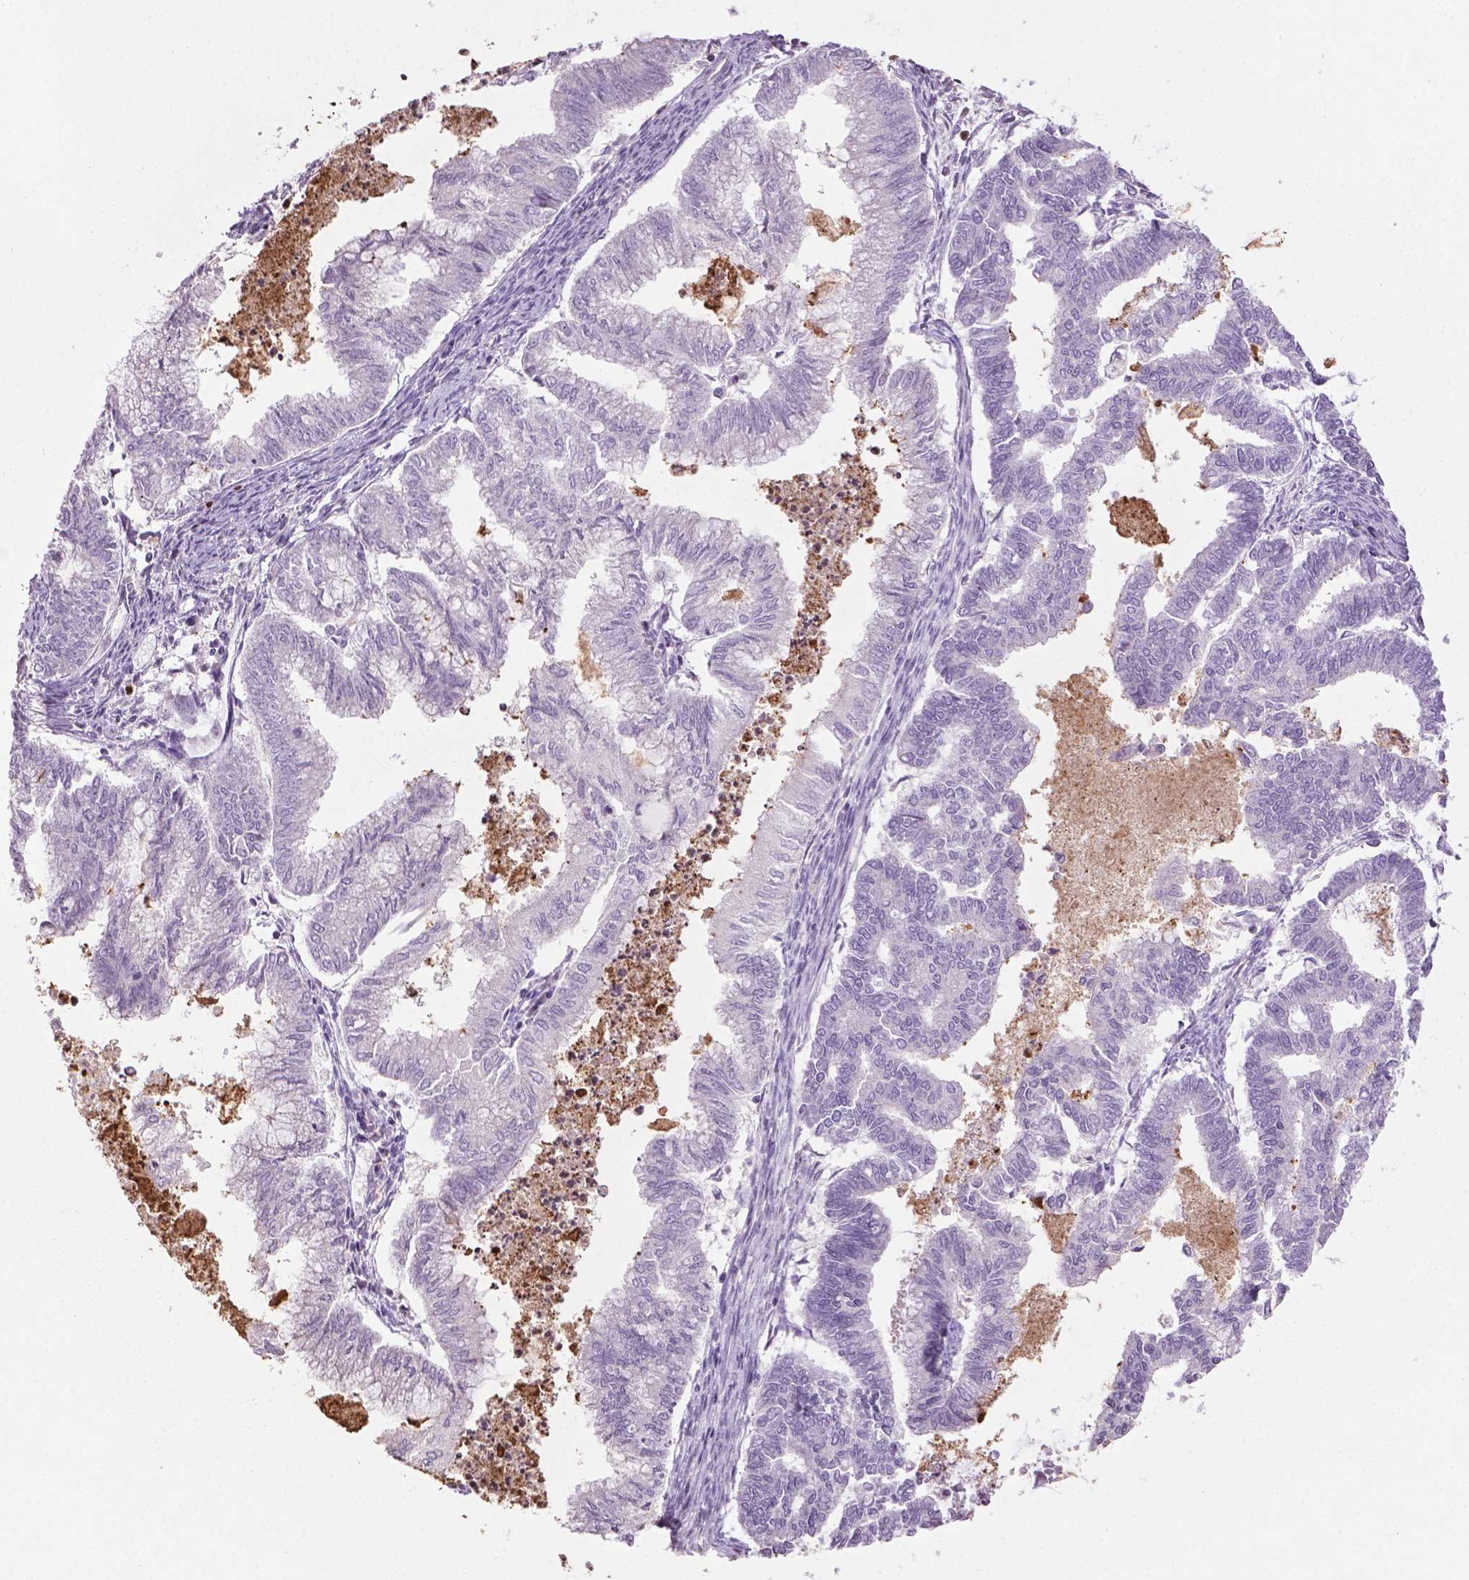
{"staining": {"intensity": "negative", "quantity": "none", "location": "none"}, "tissue": "endometrial cancer", "cell_type": "Tumor cells", "image_type": "cancer", "snomed": [{"axis": "morphology", "description": "Adenocarcinoma, NOS"}, {"axis": "topography", "description": "Endometrium"}], "caption": "DAB immunohistochemical staining of human endometrial cancer displays no significant staining in tumor cells.", "gene": "NTNG2", "patient": {"sex": "female", "age": 79}}